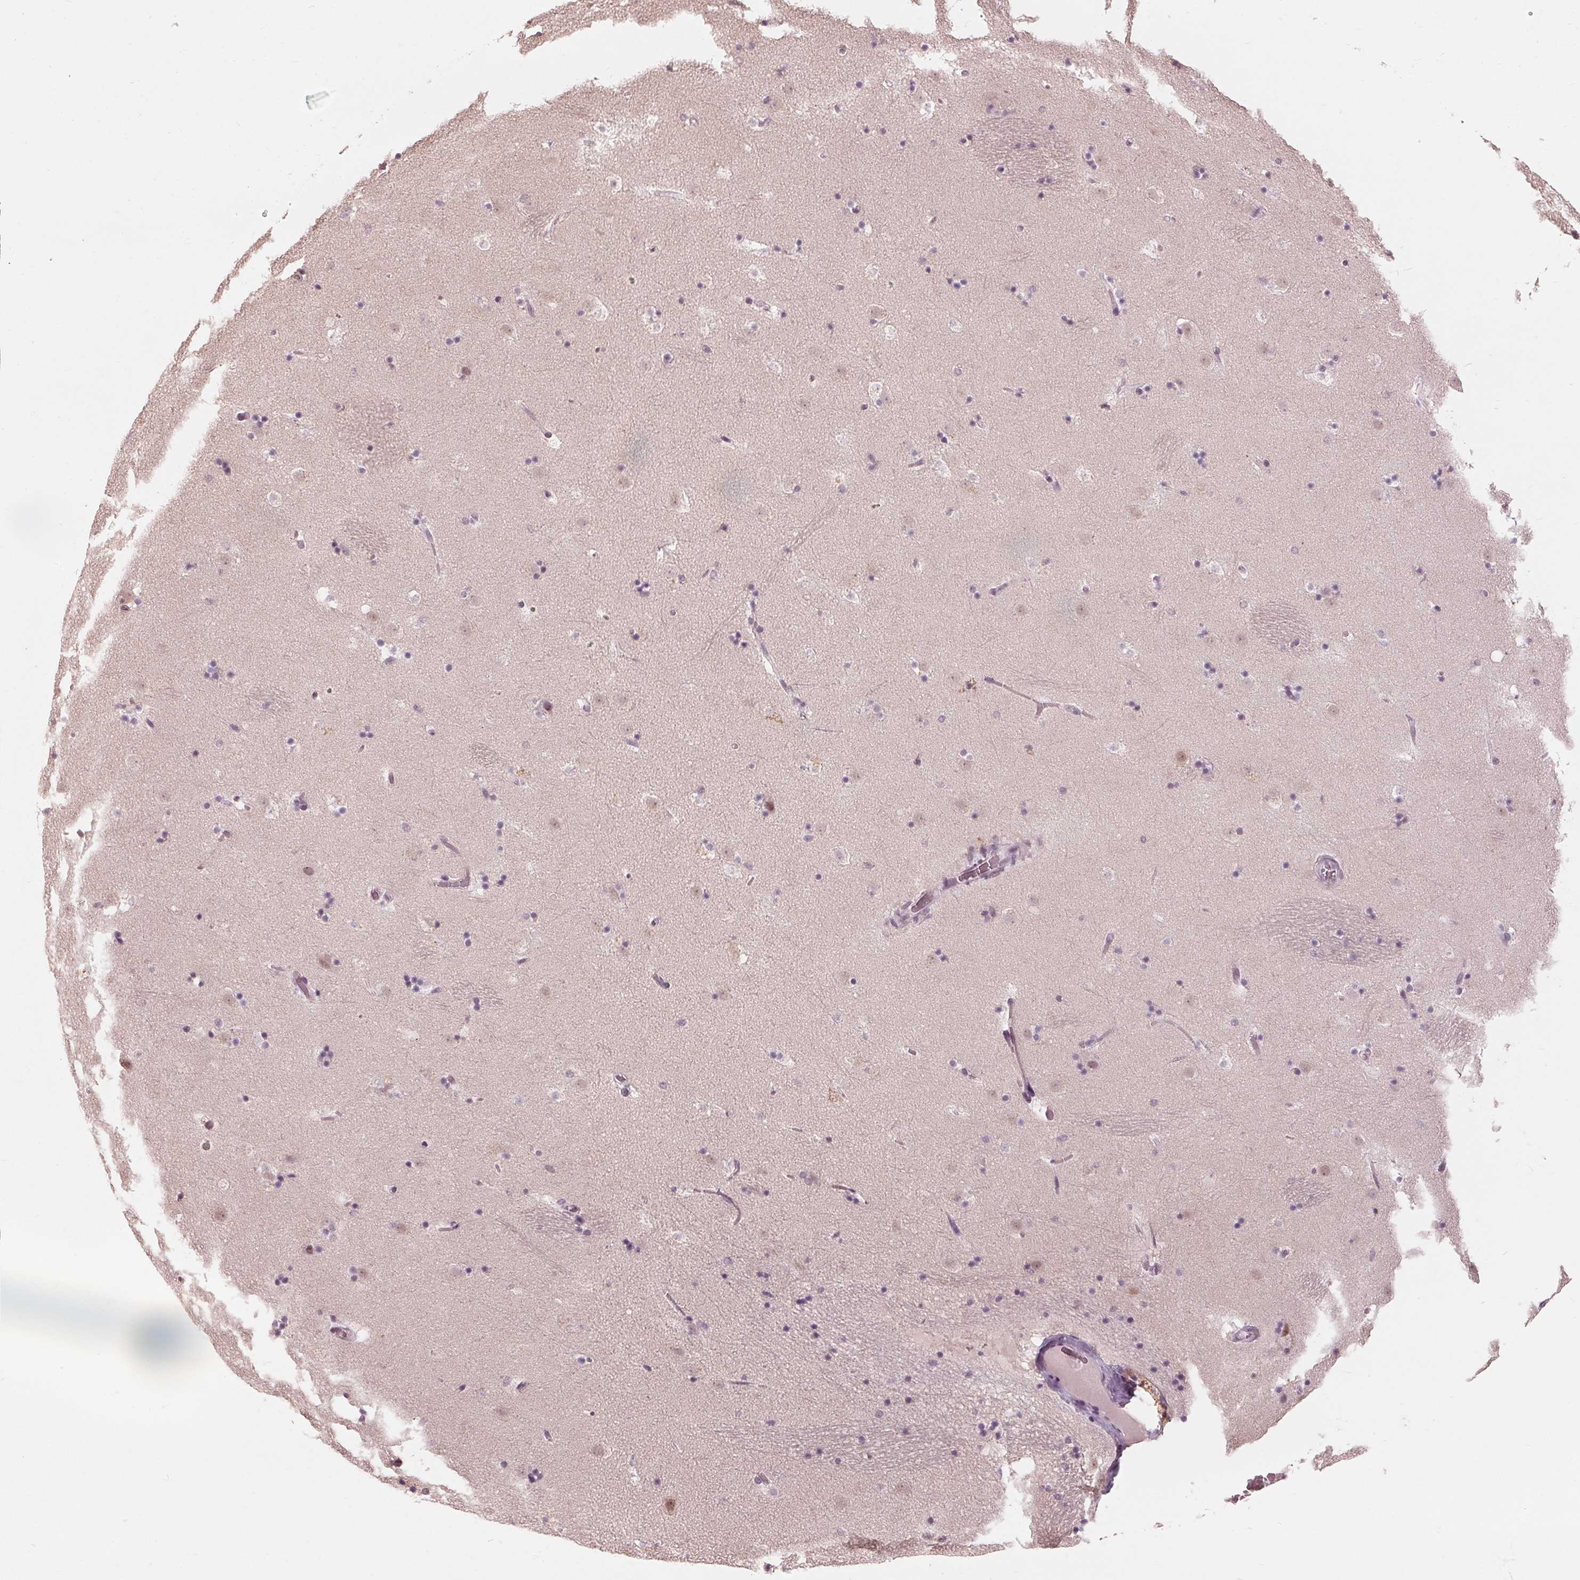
{"staining": {"intensity": "negative", "quantity": "none", "location": "none"}, "tissue": "caudate", "cell_type": "Glial cells", "image_type": "normal", "snomed": [{"axis": "morphology", "description": "Normal tissue, NOS"}, {"axis": "topography", "description": "Lateral ventricle wall"}], "caption": "Caudate stained for a protein using immunohistochemistry (IHC) exhibits no staining glial cells.", "gene": "ADPRHL1", "patient": {"sex": "male", "age": 37}}